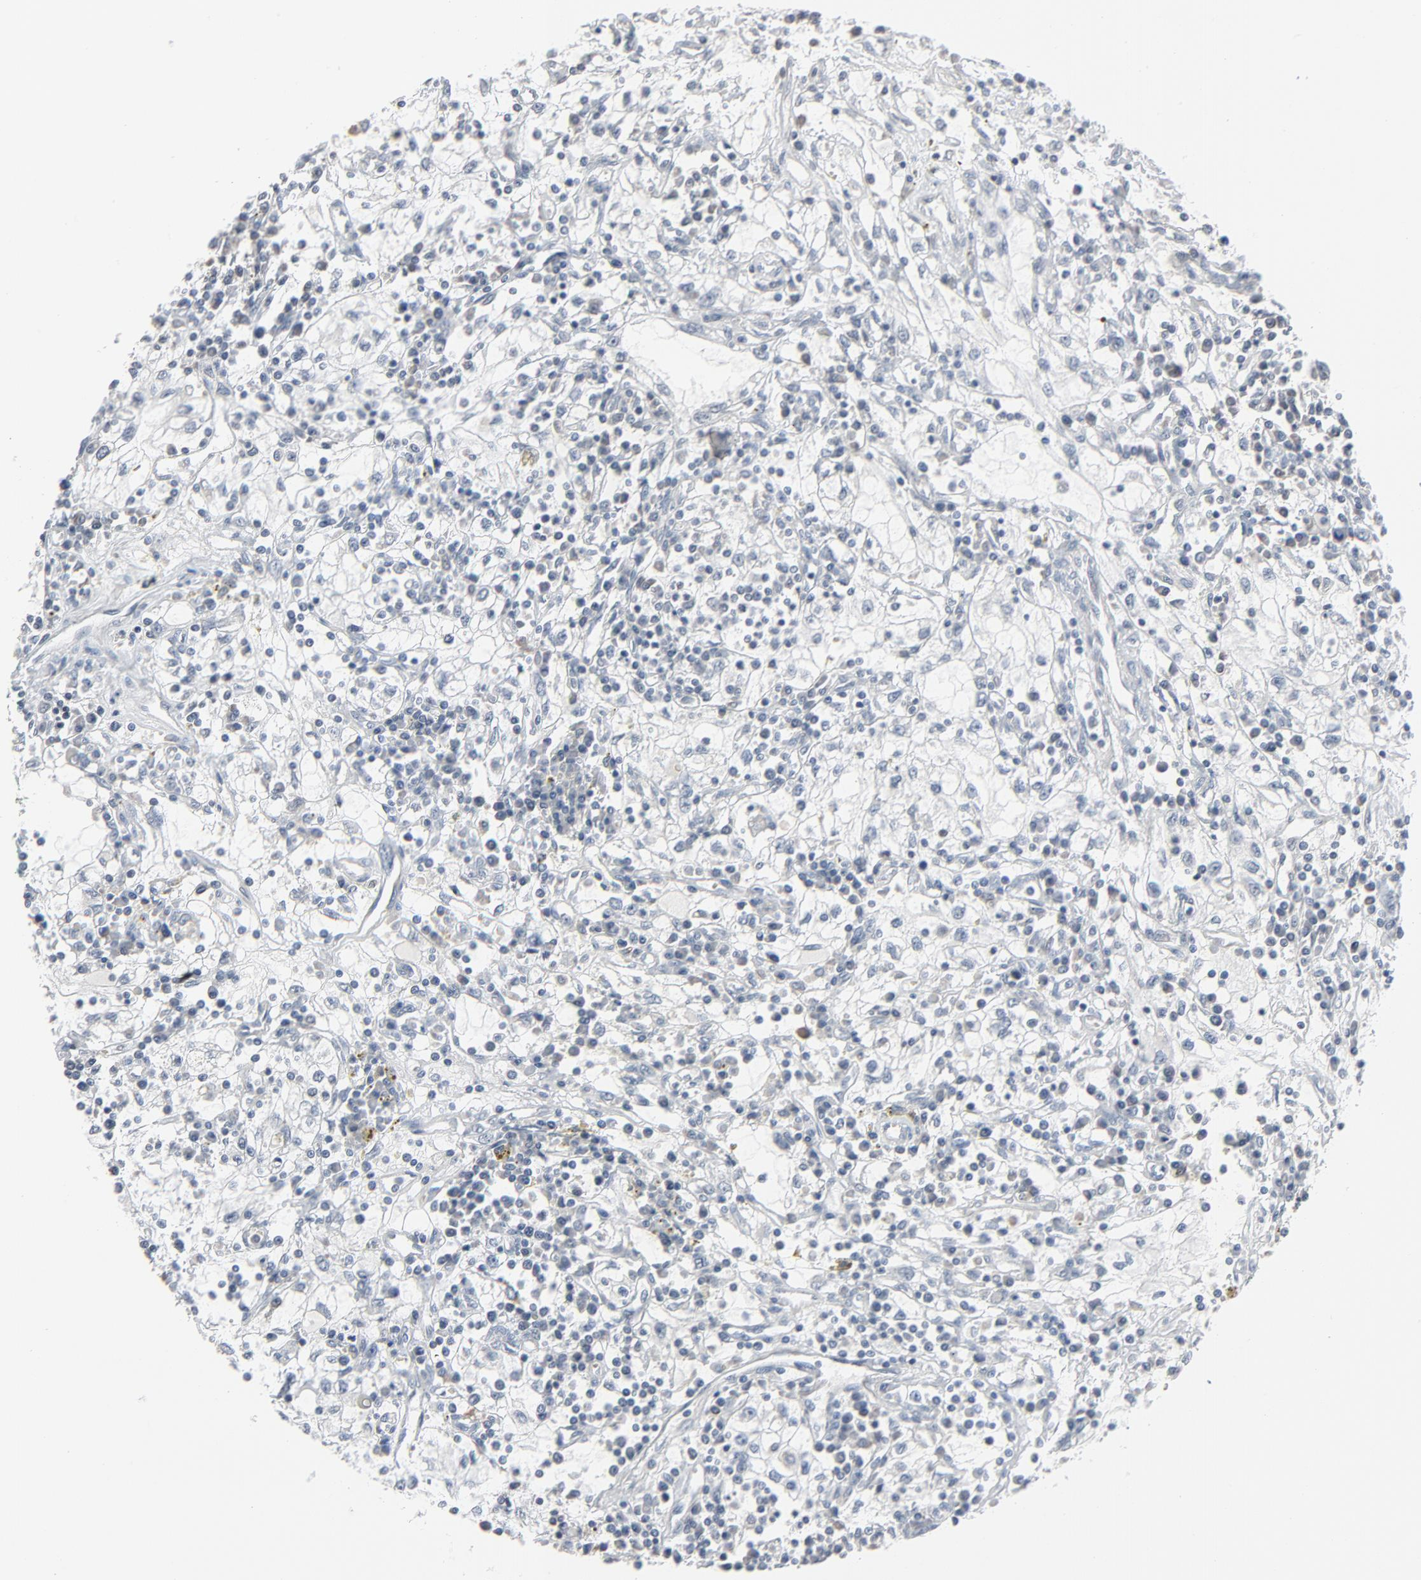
{"staining": {"intensity": "negative", "quantity": "none", "location": "none"}, "tissue": "renal cancer", "cell_type": "Tumor cells", "image_type": "cancer", "snomed": [{"axis": "morphology", "description": "Adenocarcinoma, NOS"}, {"axis": "topography", "description": "Kidney"}], "caption": "This is an immunohistochemistry (IHC) photomicrograph of human renal adenocarcinoma. There is no positivity in tumor cells.", "gene": "SAGE1", "patient": {"sex": "male", "age": 82}}